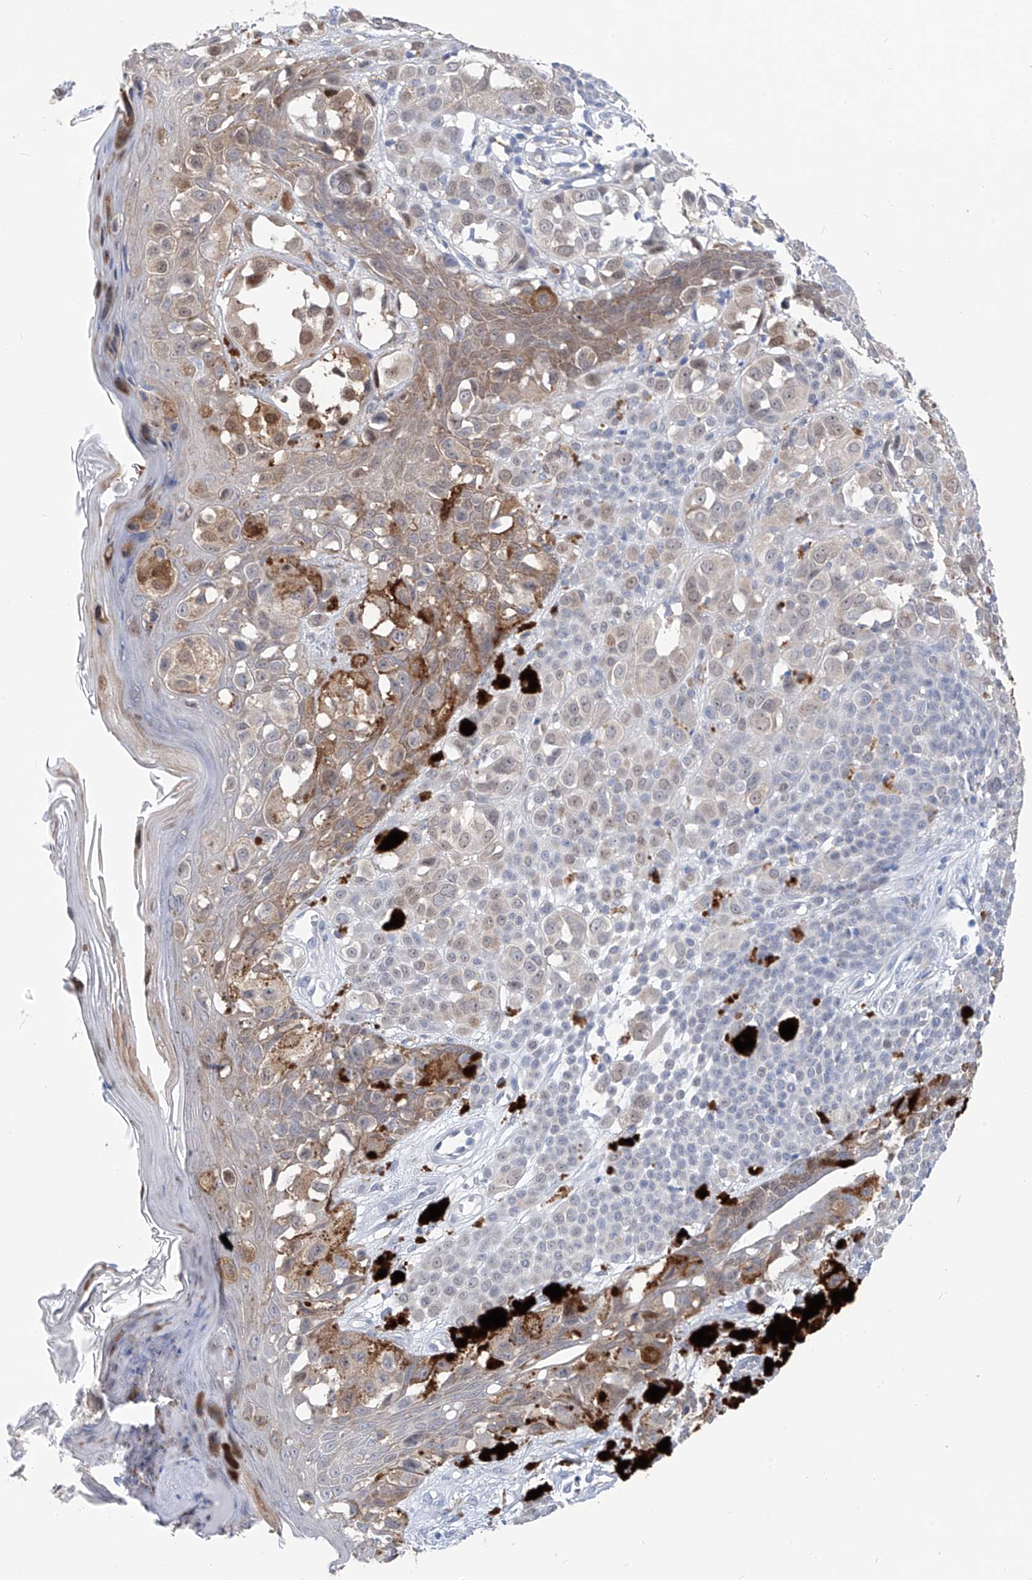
{"staining": {"intensity": "negative", "quantity": "none", "location": "none"}, "tissue": "melanoma", "cell_type": "Tumor cells", "image_type": "cancer", "snomed": [{"axis": "morphology", "description": "Malignant melanoma, NOS"}, {"axis": "topography", "description": "Skin of leg"}], "caption": "Immunohistochemical staining of human malignant melanoma shows no significant positivity in tumor cells. (DAB (3,3'-diaminobenzidine) immunohistochemistry, high magnification).", "gene": "UFL1", "patient": {"sex": "female", "age": 72}}